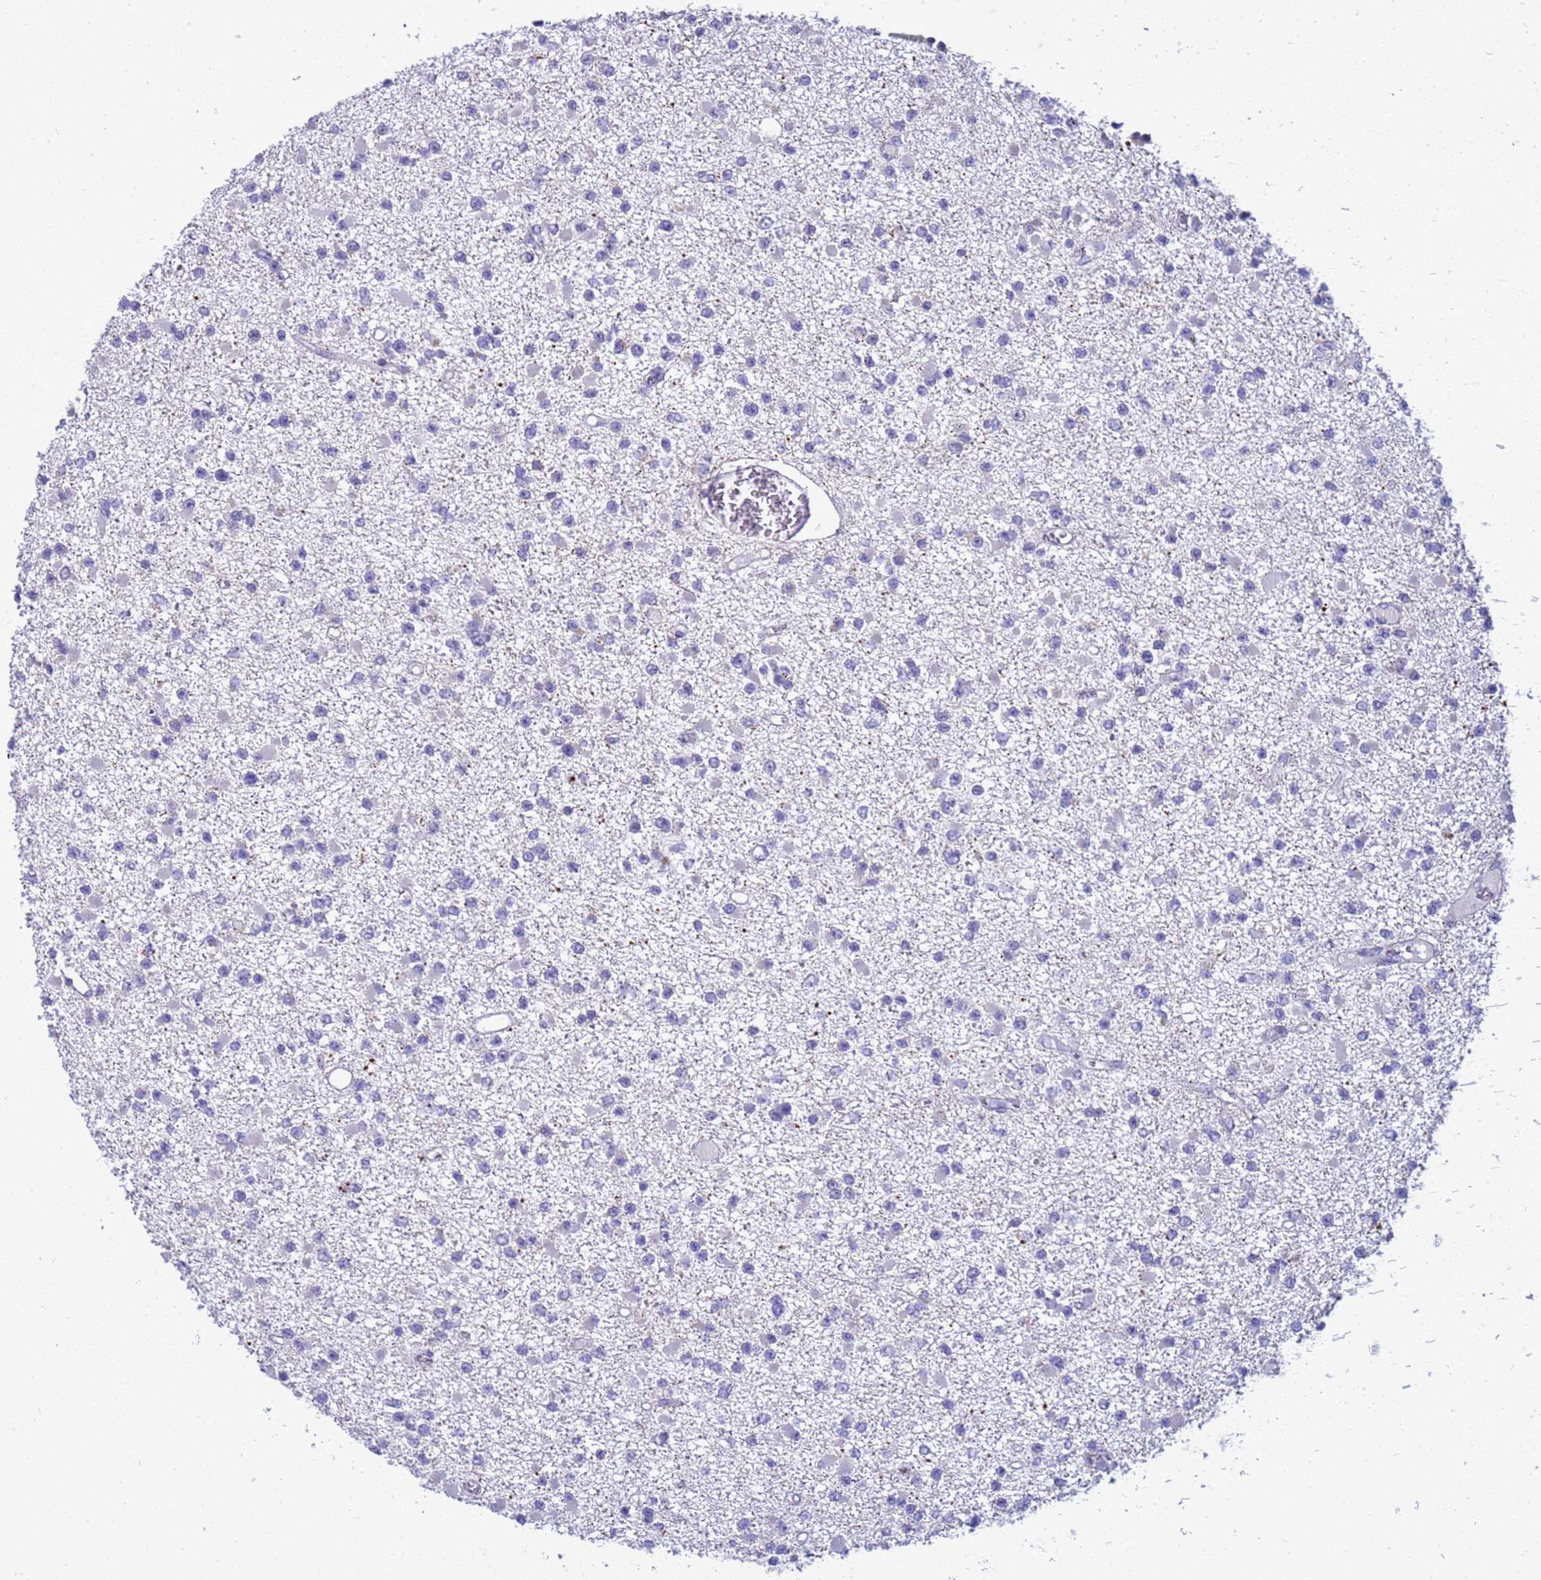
{"staining": {"intensity": "negative", "quantity": "none", "location": "none"}, "tissue": "glioma", "cell_type": "Tumor cells", "image_type": "cancer", "snomed": [{"axis": "morphology", "description": "Glioma, malignant, Low grade"}, {"axis": "topography", "description": "Brain"}], "caption": "High magnification brightfield microscopy of glioma stained with DAB (3,3'-diaminobenzidine) (brown) and counterstained with hematoxylin (blue): tumor cells show no significant positivity.", "gene": "LRATD1", "patient": {"sex": "female", "age": 22}}